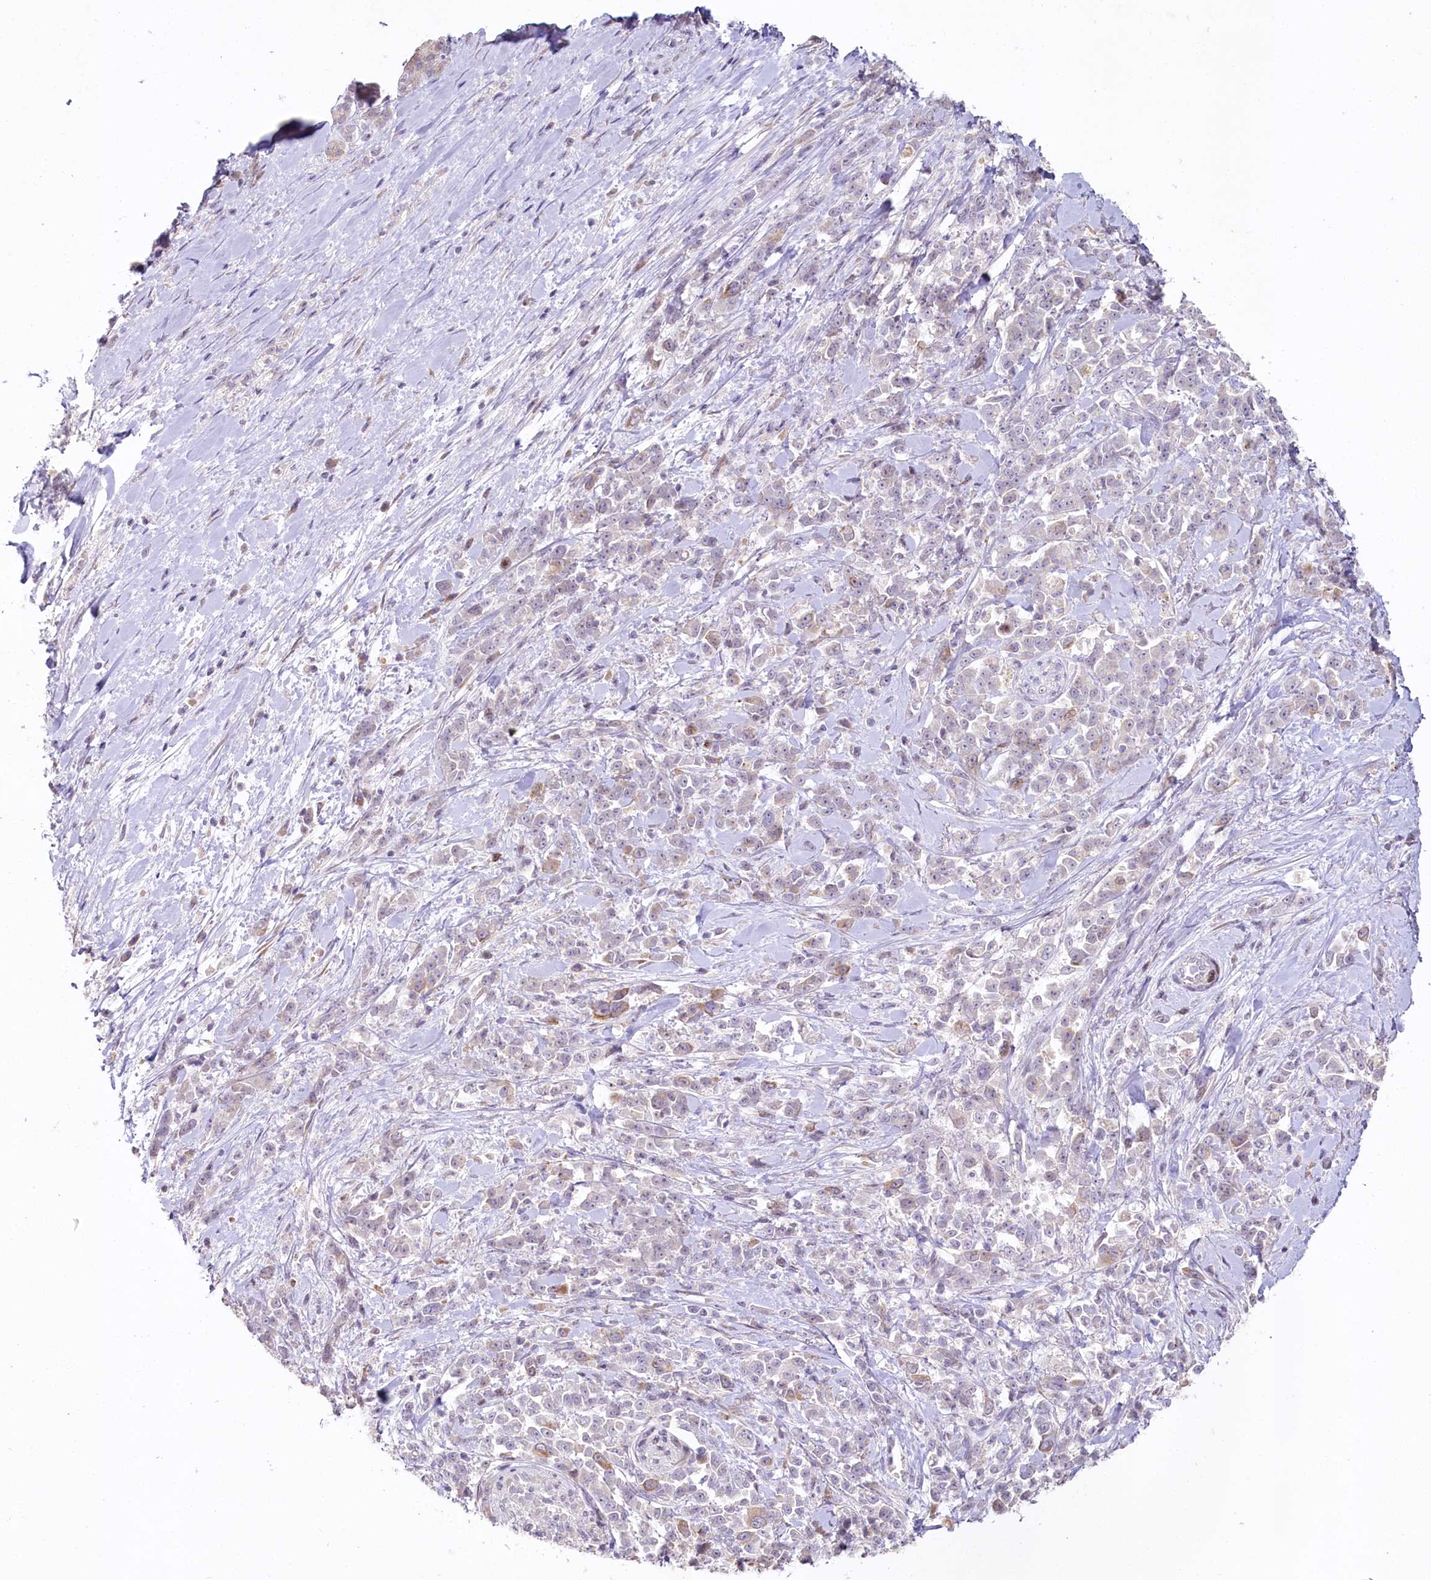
{"staining": {"intensity": "moderate", "quantity": "<25%", "location": "cytoplasmic/membranous"}, "tissue": "pancreatic cancer", "cell_type": "Tumor cells", "image_type": "cancer", "snomed": [{"axis": "morphology", "description": "Normal tissue, NOS"}, {"axis": "morphology", "description": "Adenocarcinoma, NOS"}, {"axis": "topography", "description": "Pancreas"}], "caption": "A micrograph of pancreatic cancer stained for a protein displays moderate cytoplasmic/membranous brown staining in tumor cells.", "gene": "HPD", "patient": {"sex": "female", "age": 64}}